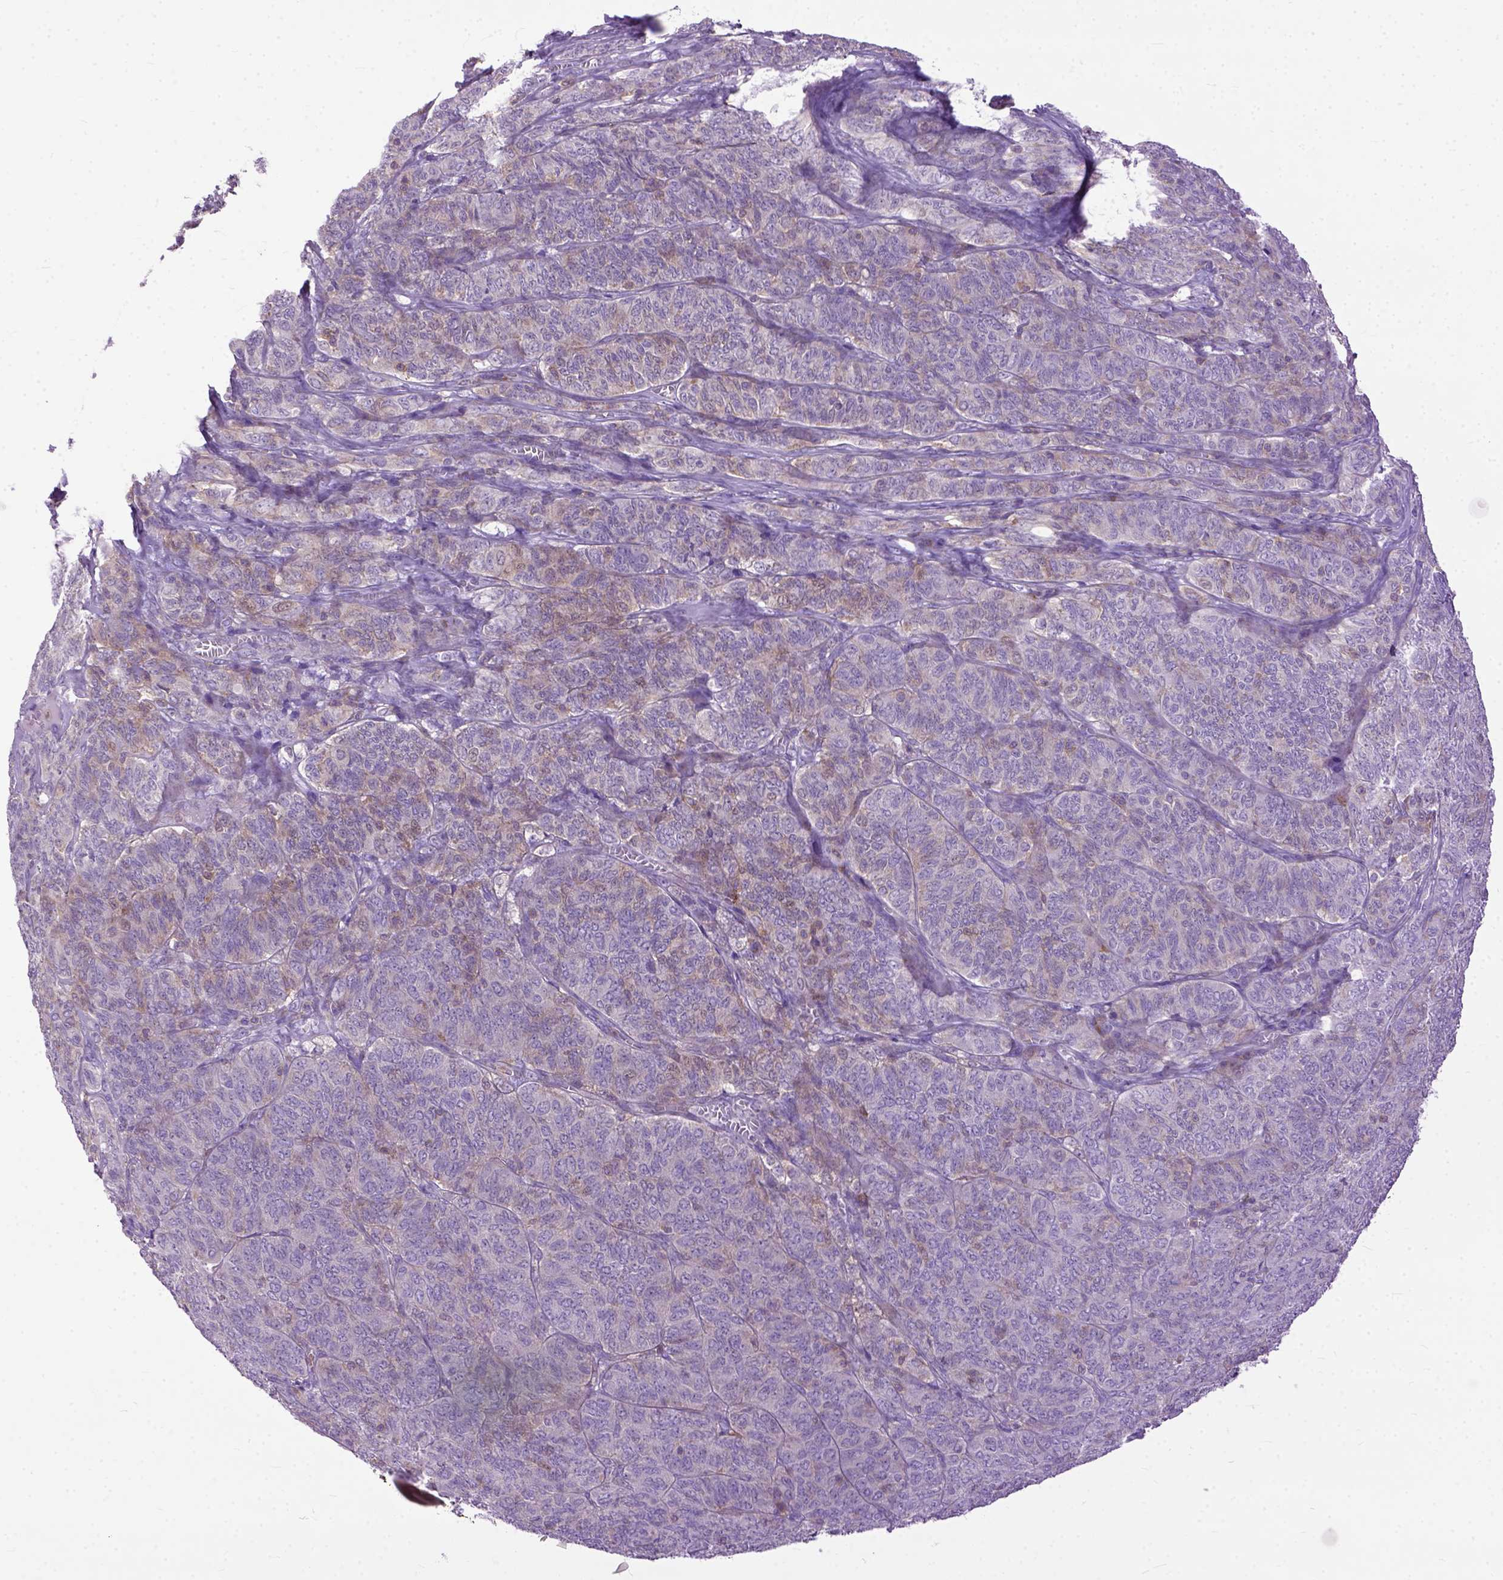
{"staining": {"intensity": "weak", "quantity": "<25%", "location": "cytoplasmic/membranous"}, "tissue": "ovarian cancer", "cell_type": "Tumor cells", "image_type": "cancer", "snomed": [{"axis": "morphology", "description": "Carcinoma, endometroid"}, {"axis": "topography", "description": "Ovary"}], "caption": "There is no significant staining in tumor cells of endometroid carcinoma (ovarian). (DAB (3,3'-diaminobenzidine) immunohistochemistry (IHC), high magnification).", "gene": "NAMPT", "patient": {"sex": "female", "age": 80}}